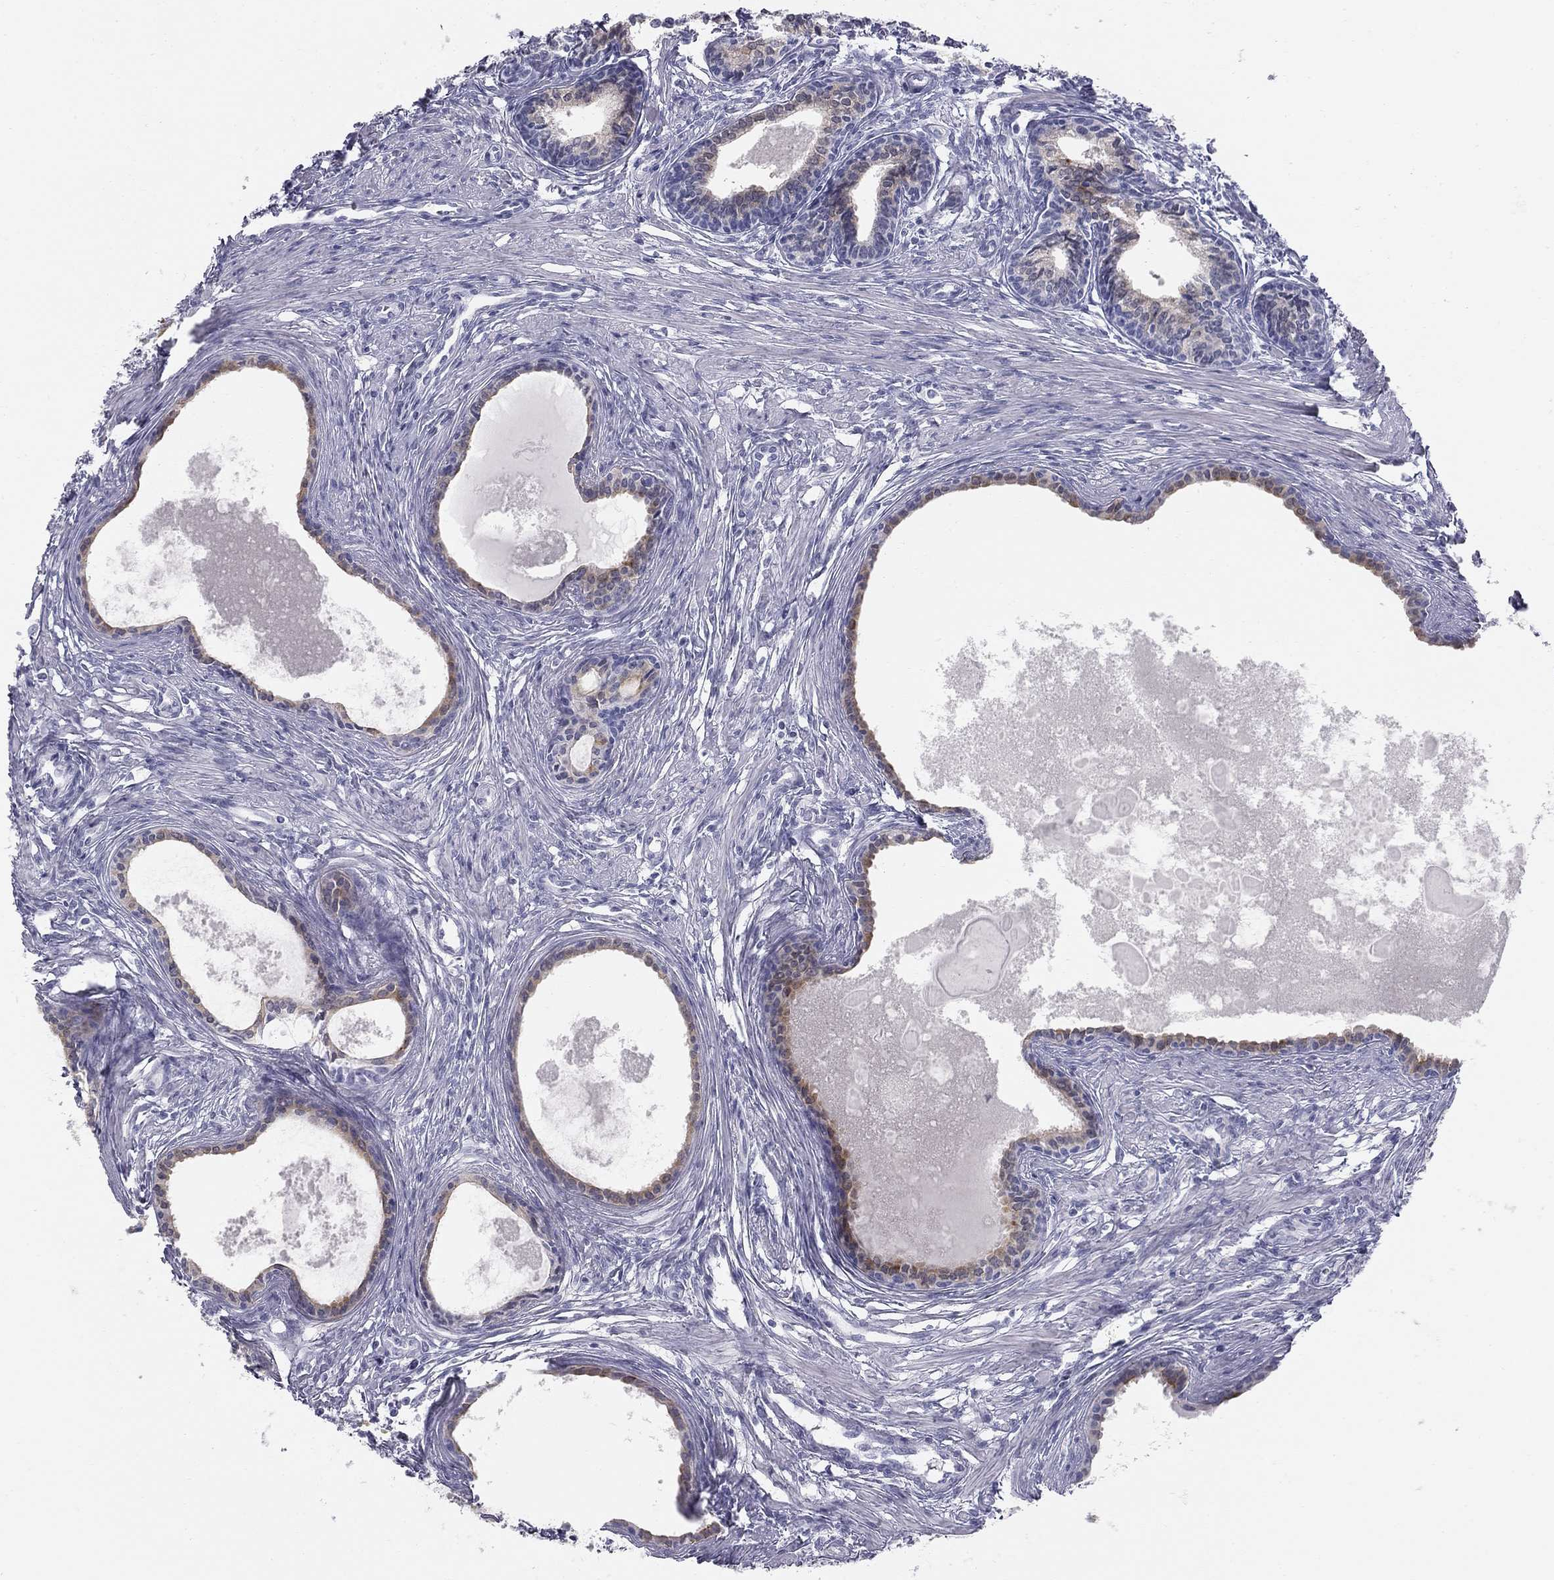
{"staining": {"intensity": "moderate", "quantity": "25%-75%", "location": "cytoplasmic/membranous"}, "tissue": "prostate", "cell_type": "Glandular cells", "image_type": "normal", "snomed": [{"axis": "morphology", "description": "Normal tissue, NOS"}, {"axis": "topography", "description": "Prostate"}], "caption": "Immunohistochemistry histopathology image of benign prostate: human prostate stained using immunohistochemistry (IHC) displays medium levels of moderate protein expression localized specifically in the cytoplasmic/membranous of glandular cells, appearing as a cytoplasmic/membranous brown color.", "gene": "SULT2B1", "patient": {"sex": "male", "age": 60}}